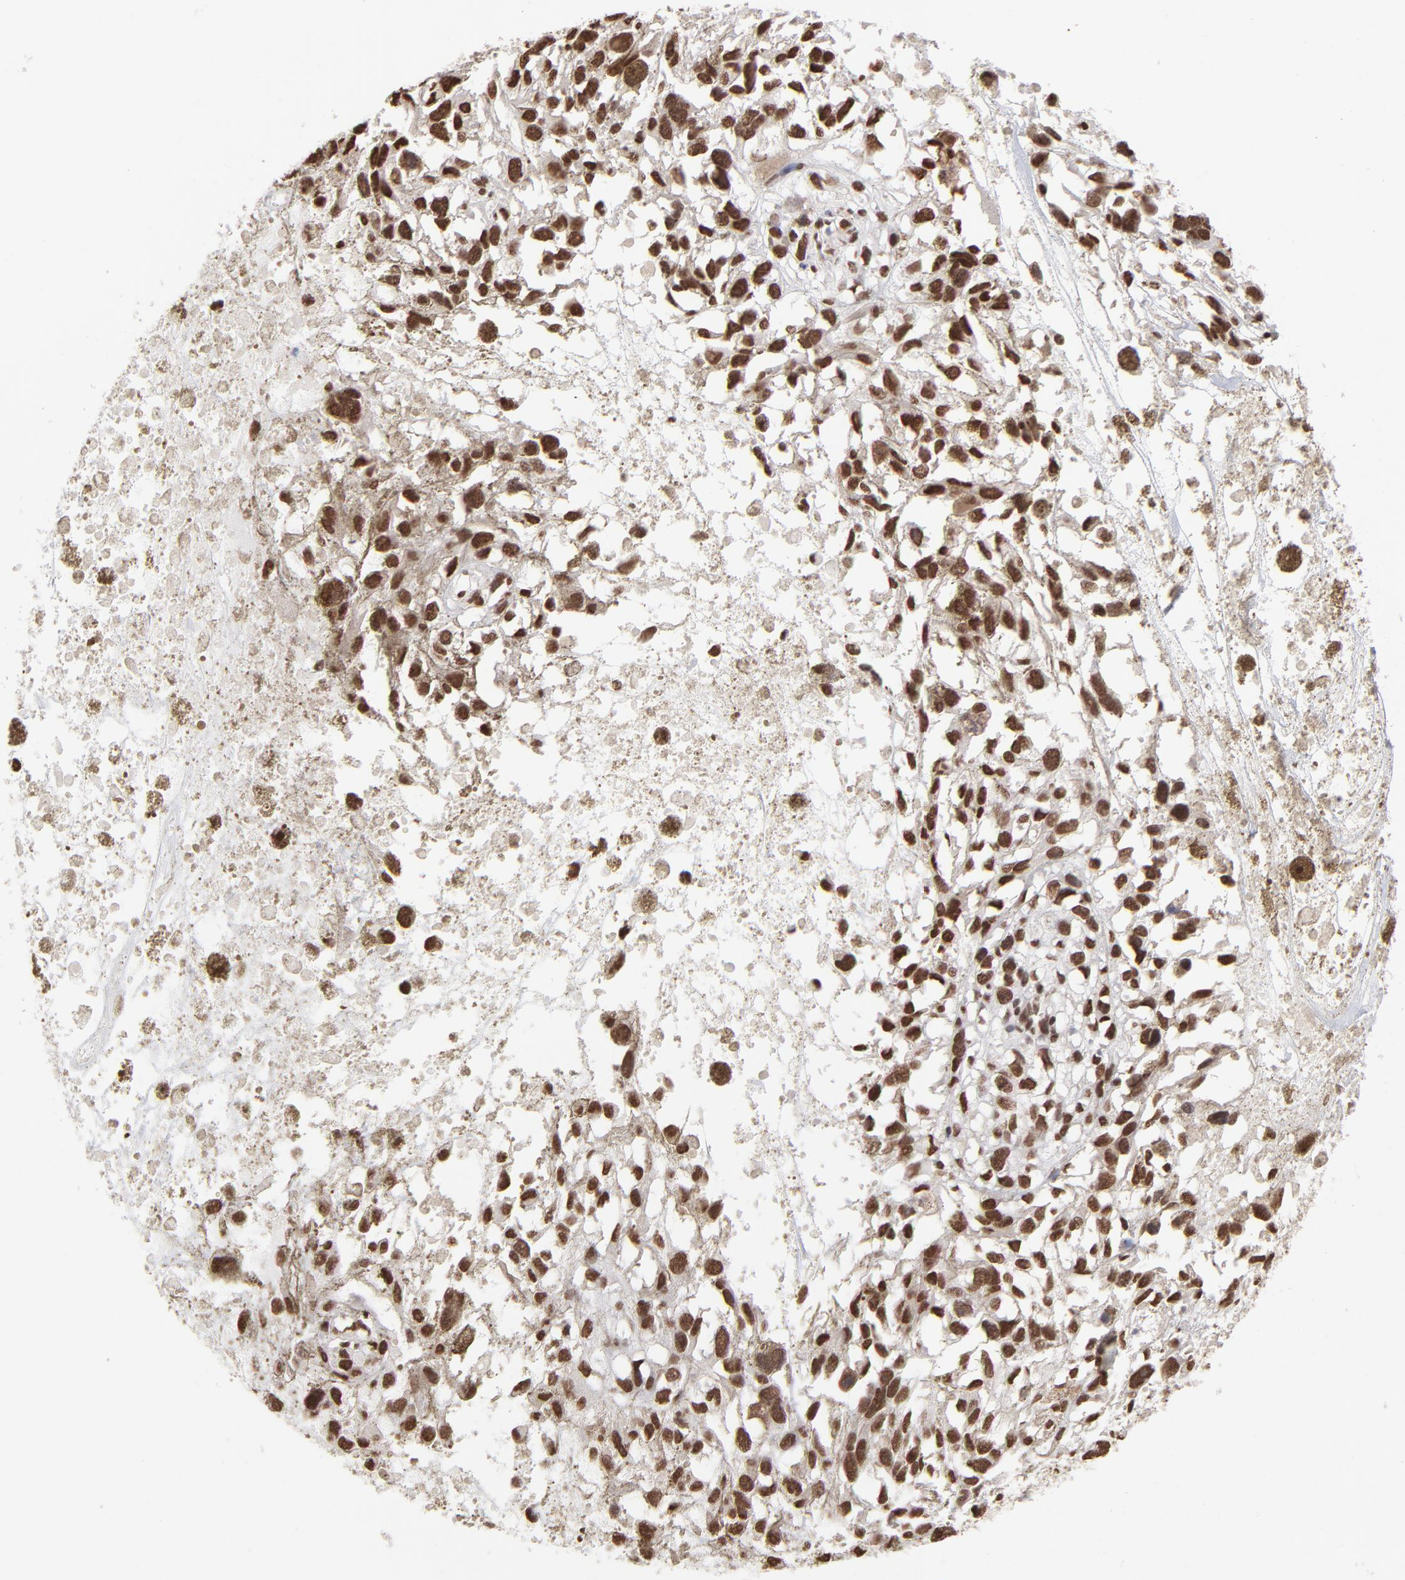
{"staining": {"intensity": "strong", "quantity": ">75%", "location": "cytoplasmic/membranous,nuclear"}, "tissue": "melanoma", "cell_type": "Tumor cells", "image_type": "cancer", "snomed": [{"axis": "morphology", "description": "Malignant melanoma, Metastatic site"}, {"axis": "topography", "description": "Lymph node"}], "caption": "Immunohistochemical staining of malignant melanoma (metastatic site) demonstrates high levels of strong cytoplasmic/membranous and nuclear staining in about >75% of tumor cells.", "gene": "ZNF3", "patient": {"sex": "male", "age": 59}}